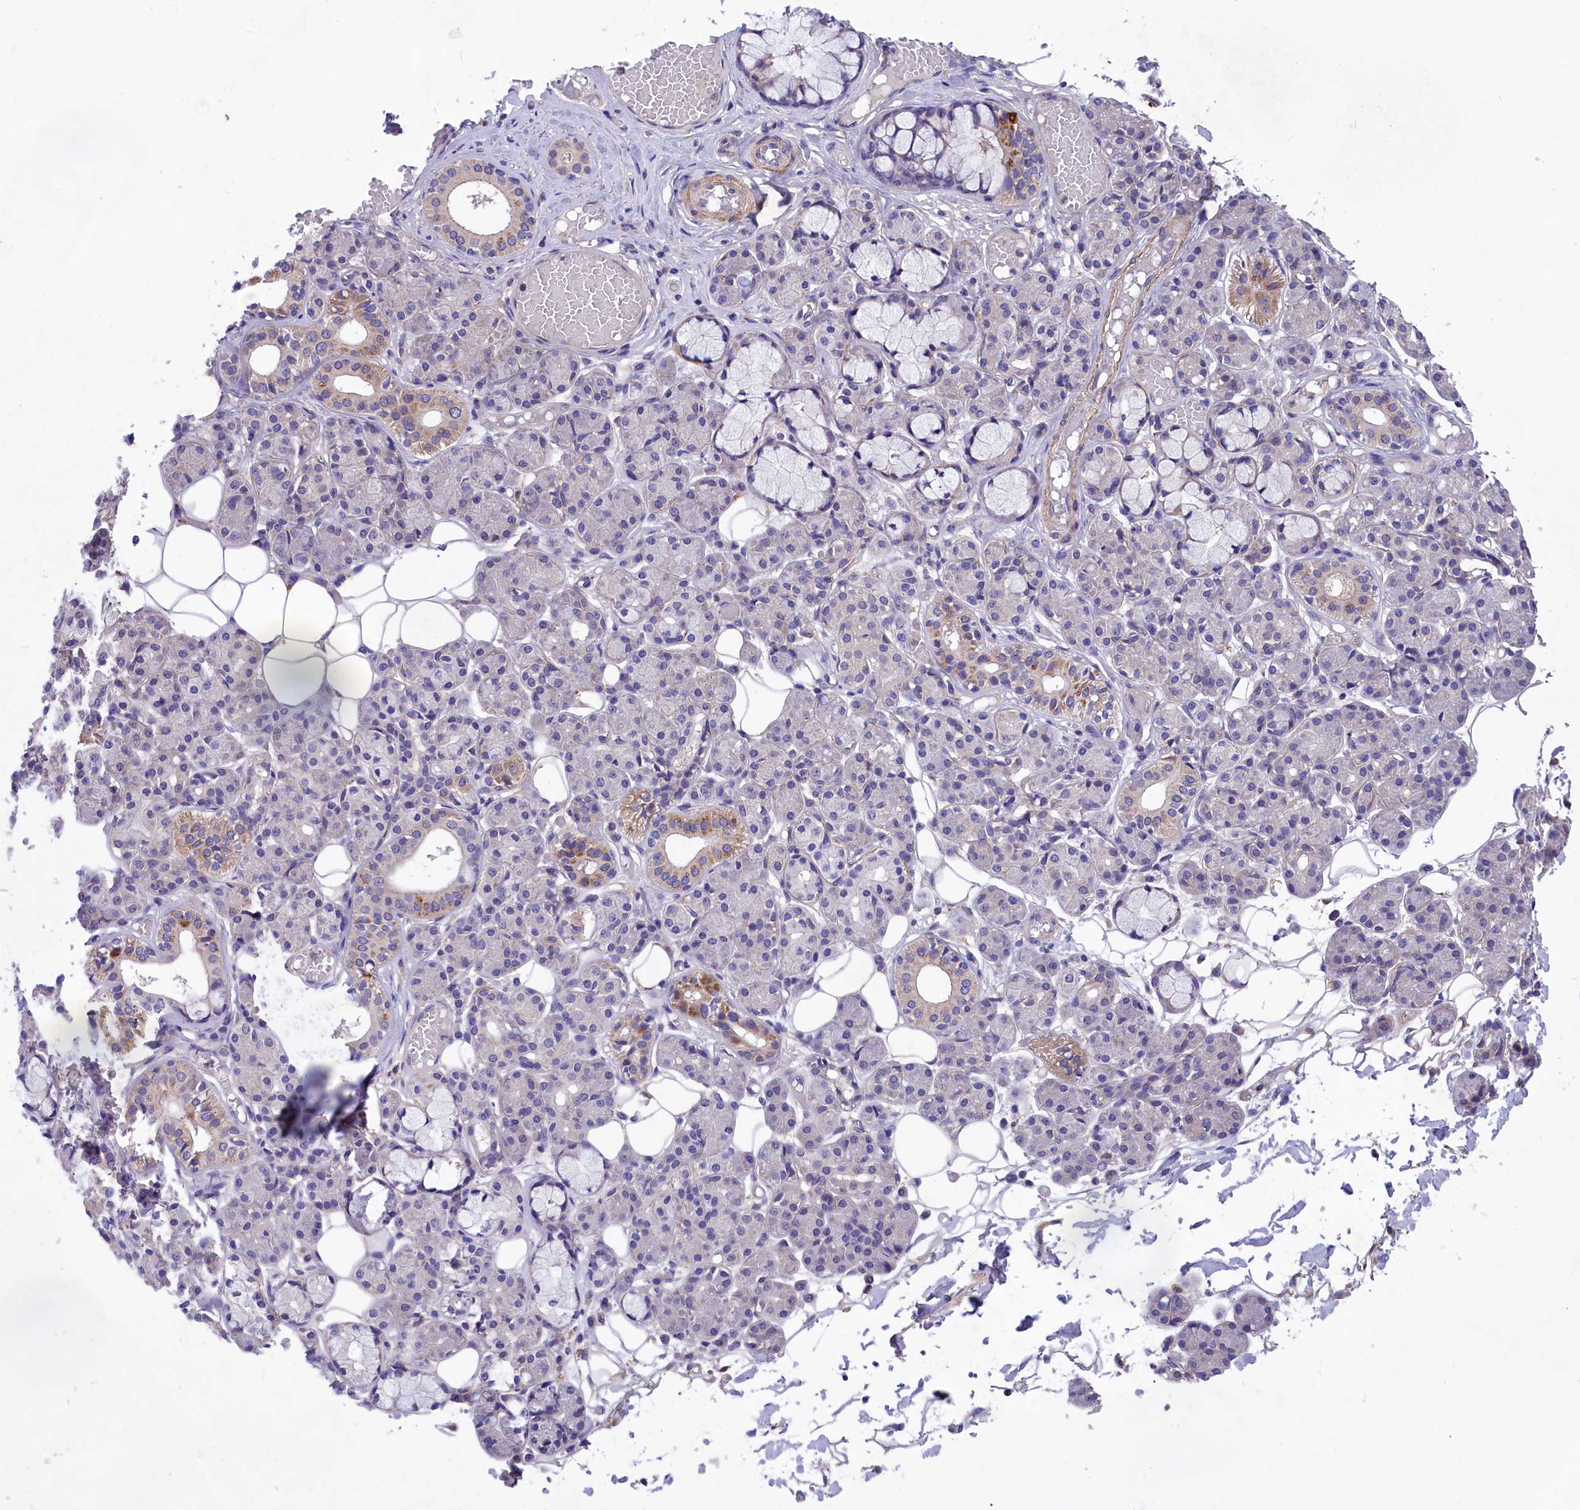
{"staining": {"intensity": "moderate", "quantity": "<25%", "location": "cytoplasmic/membranous"}, "tissue": "salivary gland", "cell_type": "Glandular cells", "image_type": "normal", "snomed": [{"axis": "morphology", "description": "Normal tissue, NOS"}, {"axis": "topography", "description": "Salivary gland"}], "caption": "IHC histopathology image of benign salivary gland stained for a protein (brown), which exhibits low levels of moderate cytoplasmic/membranous staining in approximately <25% of glandular cells.", "gene": "AMDHD2", "patient": {"sex": "male", "age": 63}}